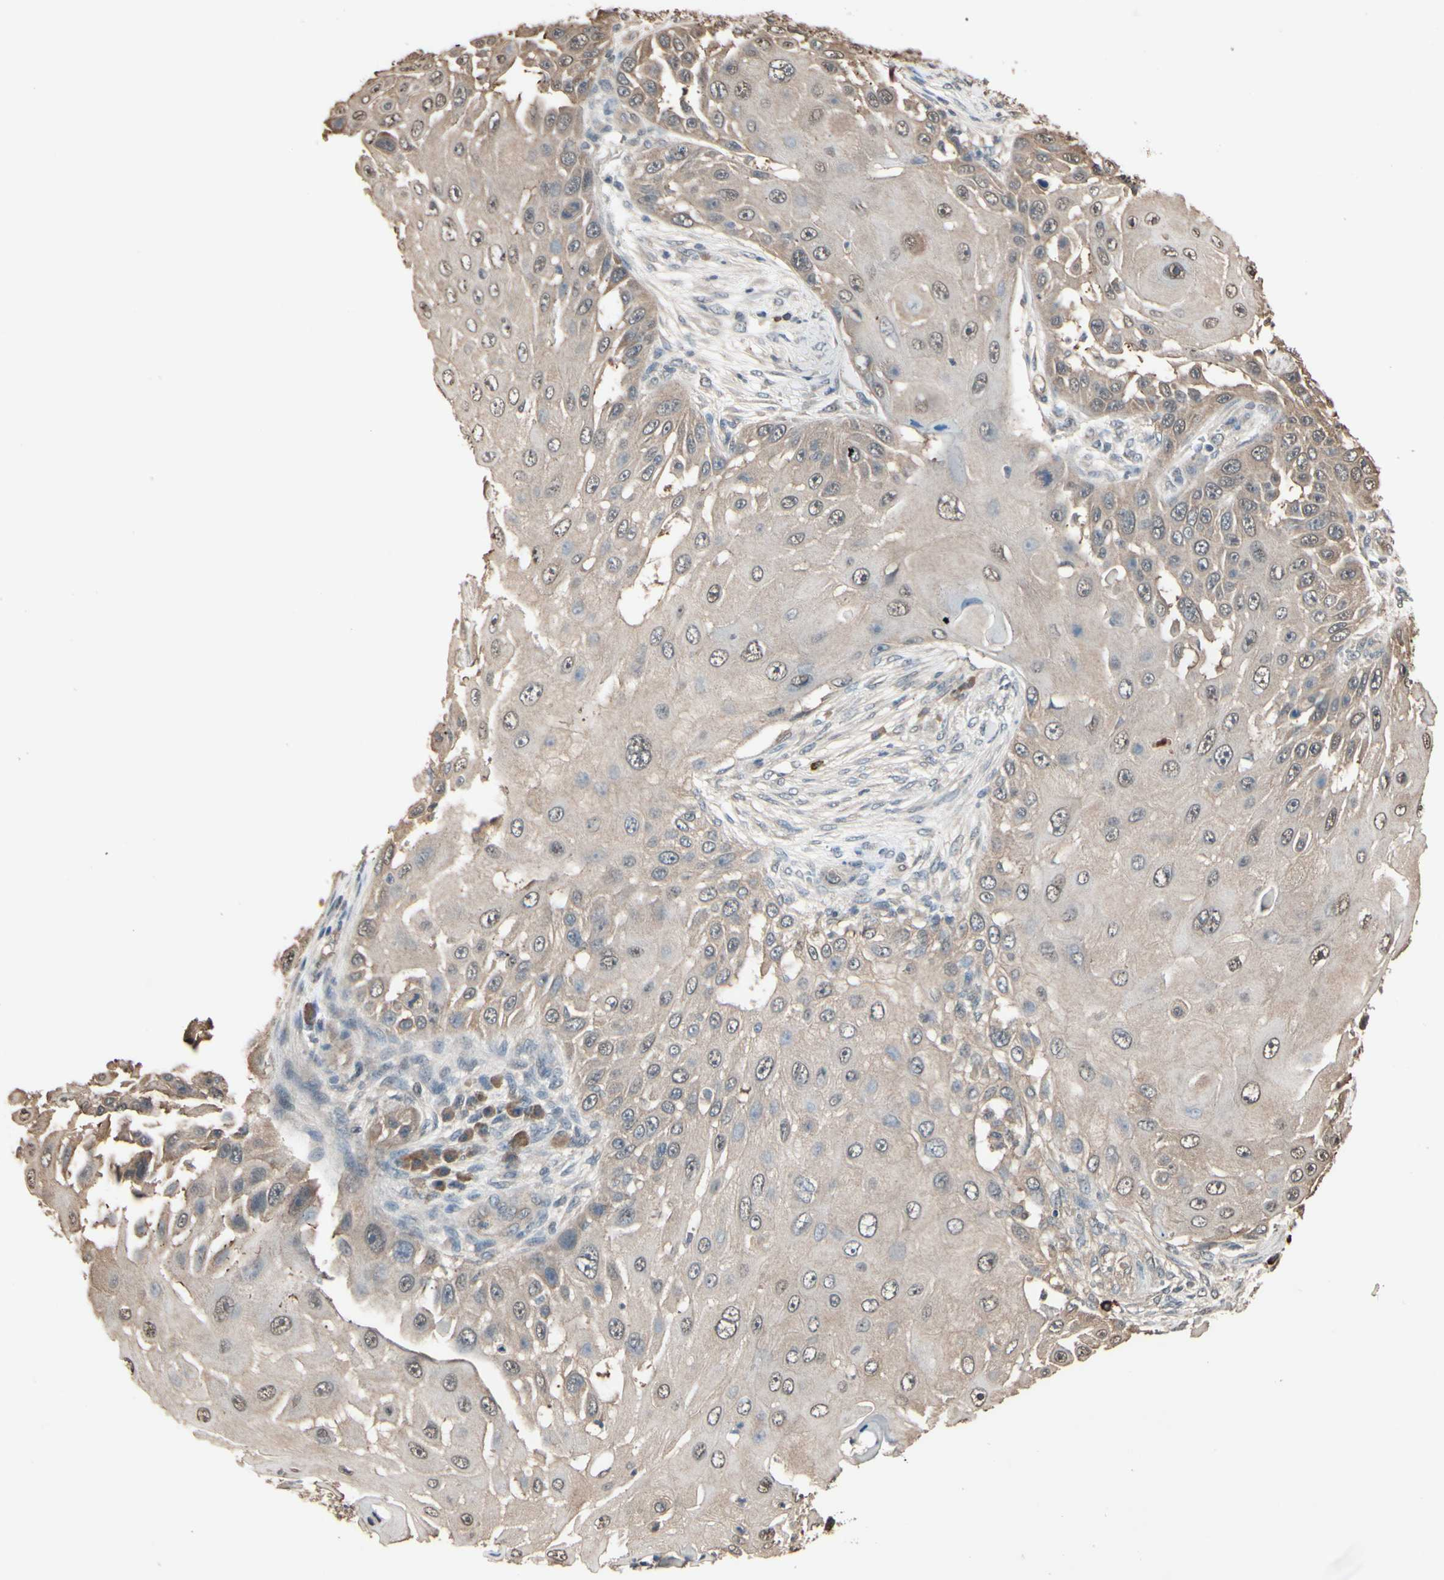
{"staining": {"intensity": "weak", "quantity": ">75%", "location": "cytoplasmic/membranous"}, "tissue": "skin cancer", "cell_type": "Tumor cells", "image_type": "cancer", "snomed": [{"axis": "morphology", "description": "Squamous cell carcinoma, NOS"}, {"axis": "topography", "description": "Skin"}], "caption": "Protein analysis of skin cancer (squamous cell carcinoma) tissue demonstrates weak cytoplasmic/membranous positivity in about >75% of tumor cells.", "gene": "PNPLA7", "patient": {"sex": "female", "age": 44}}